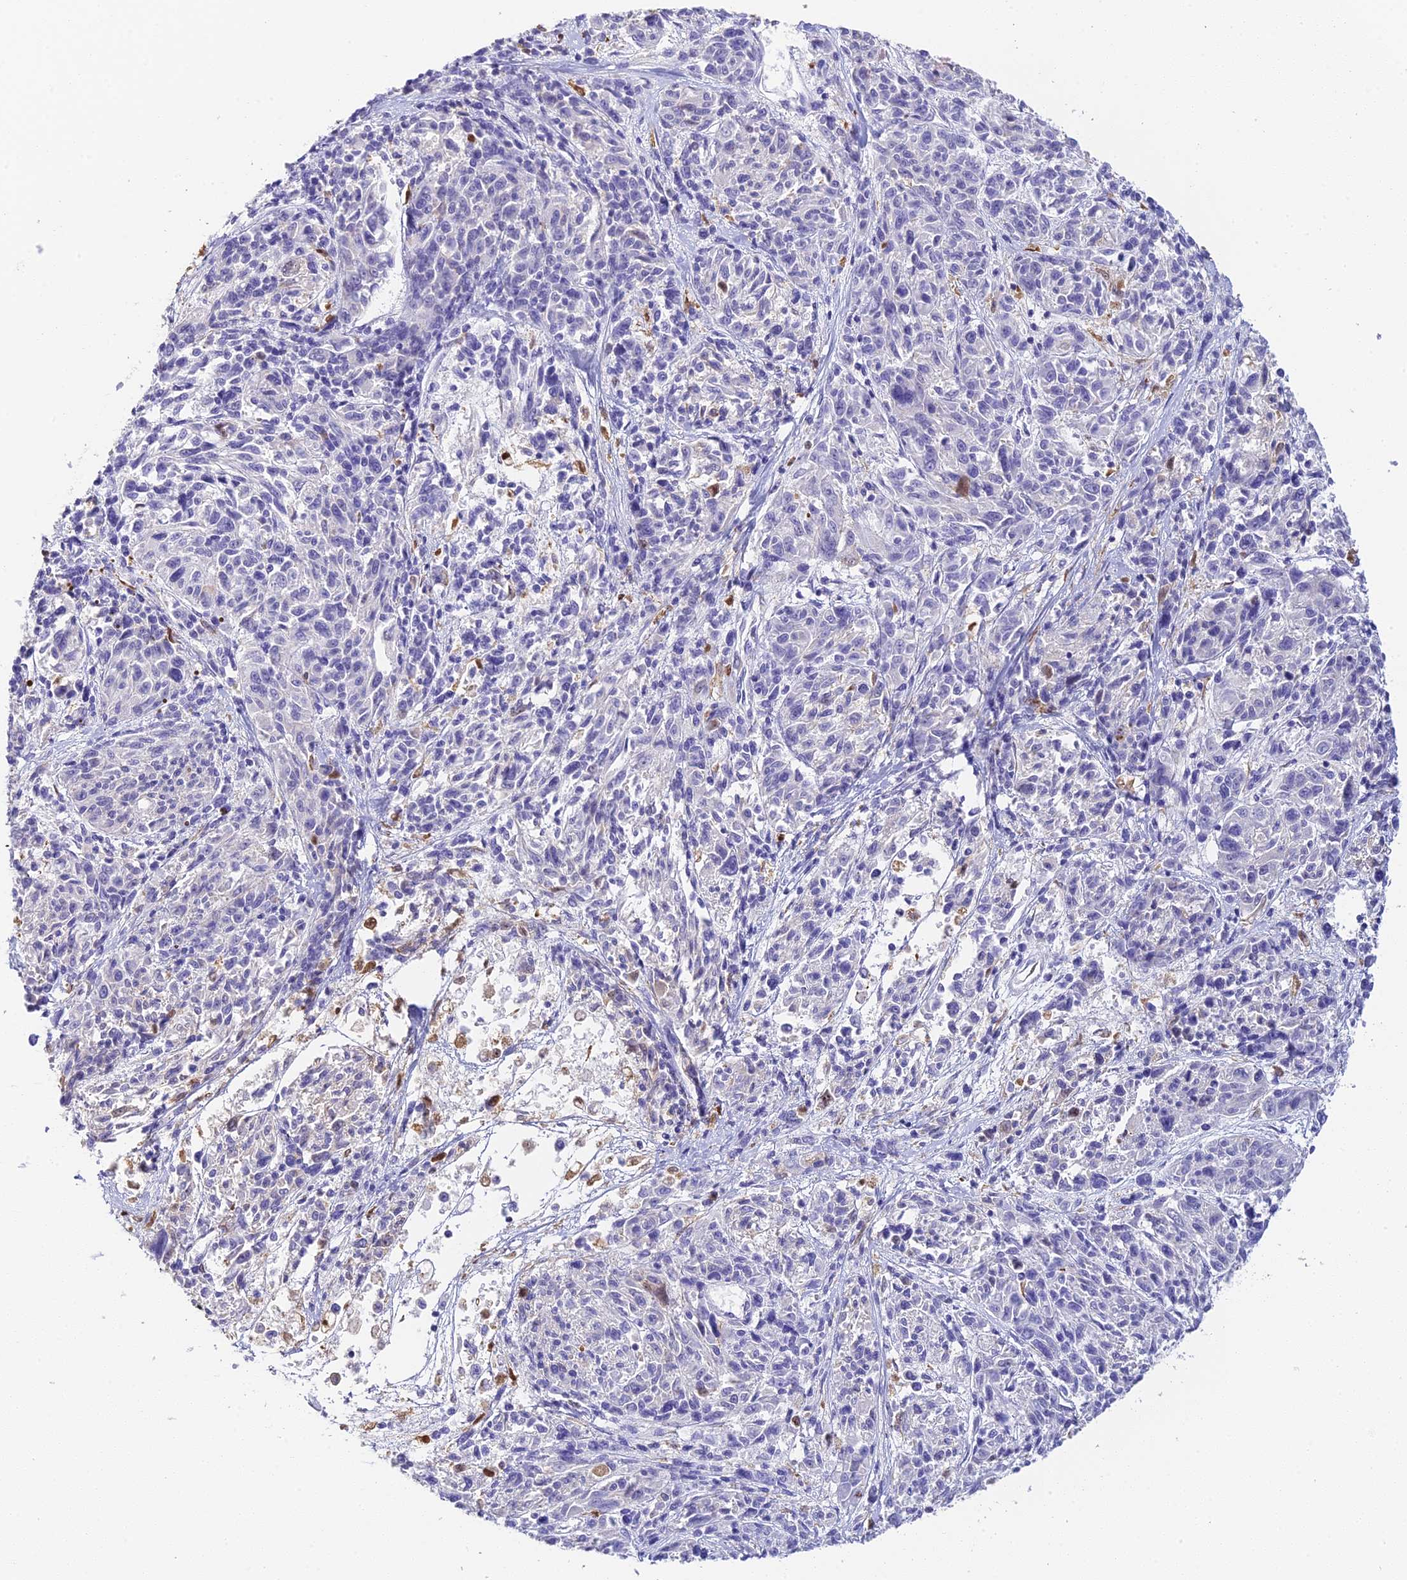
{"staining": {"intensity": "negative", "quantity": "none", "location": "none"}, "tissue": "melanoma", "cell_type": "Tumor cells", "image_type": "cancer", "snomed": [{"axis": "morphology", "description": "Malignant melanoma, NOS"}, {"axis": "topography", "description": "Skin"}], "caption": "IHC photomicrograph of neoplastic tissue: human melanoma stained with DAB (3,3'-diaminobenzidine) shows no significant protein positivity in tumor cells.", "gene": "C12orf29", "patient": {"sex": "male", "age": 53}}